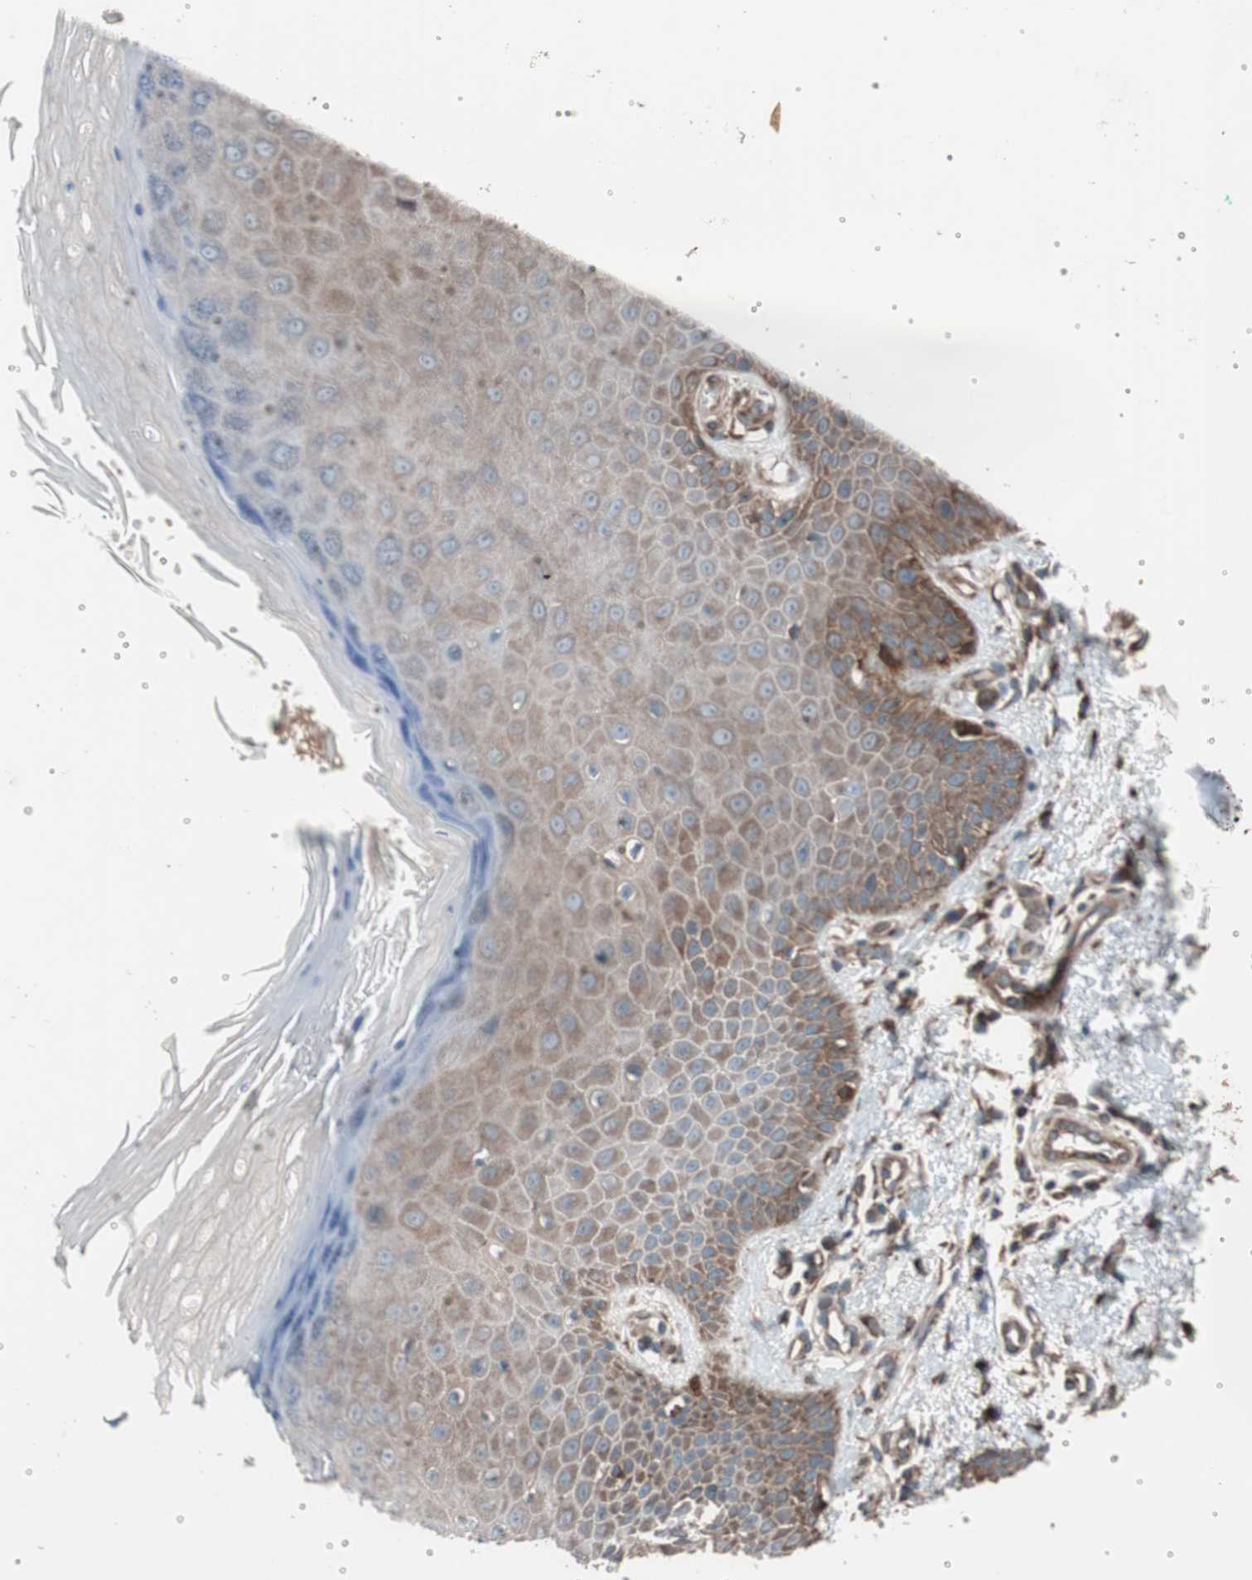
{"staining": {"intensity": "strong", "quantity": ">75%", "location": "cytoplasmic/membranous"}, "tissue": "skin", "cell_type": "Fibroblasts", "image_type": "normal", "snomed": [{"axis": "morphology", "description": "Normal tissue, NOS"}, {"axis": "topography", "description": "Skin"}], "caption": "An image of human skin stained for a protein displays strong cytoplasmic/membranous brown staining in fibroblasts.", "gene": "SEC31A", "patient": {"sex": "male", "age": 26}}